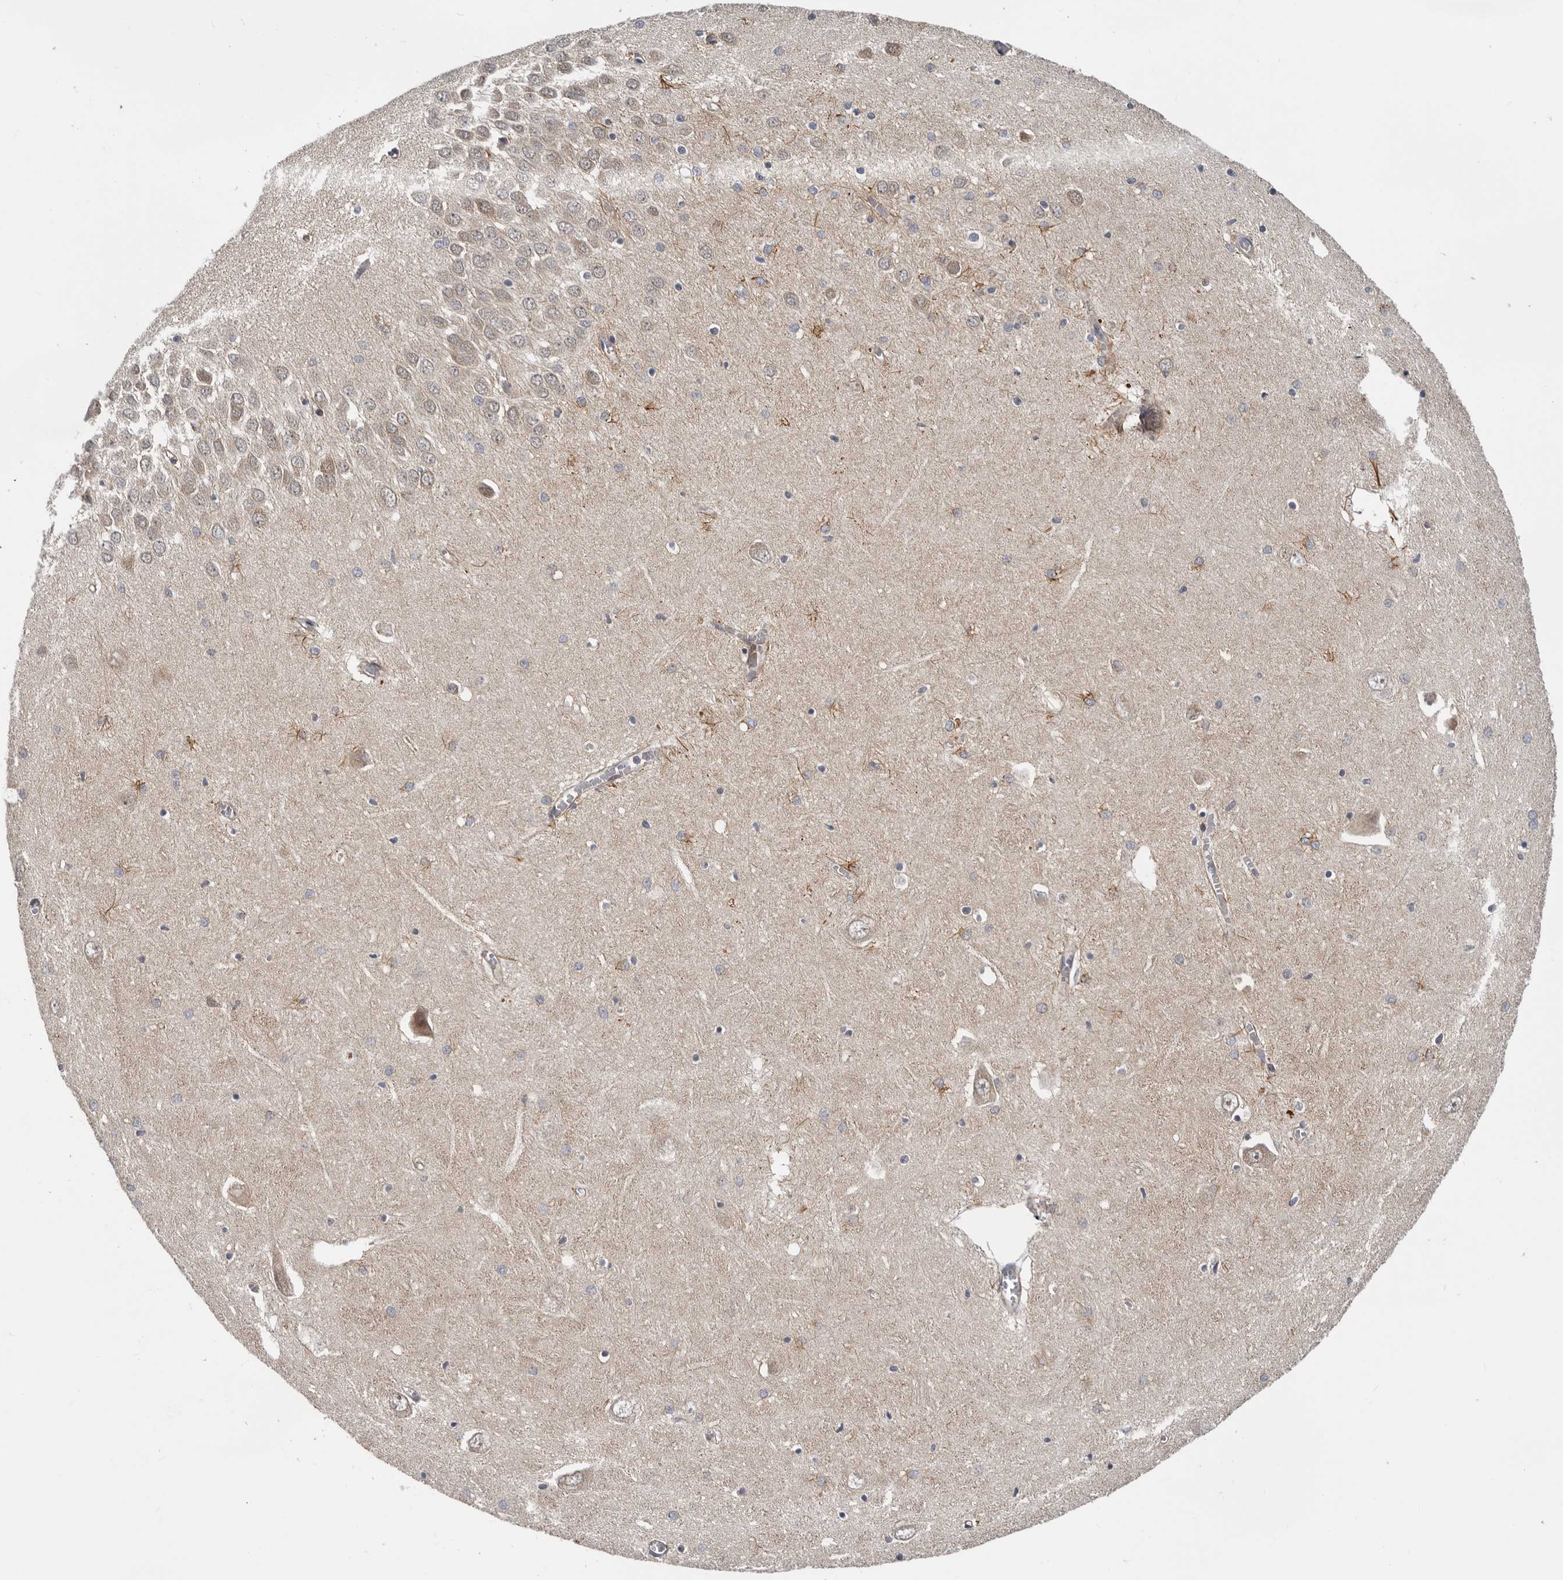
{"staining": {"intensity": "weak", "quantity": "<25%", "location": "nuclear"}, "tissue": "hippocampus", "cell_type": "Glial cells", "image_type": "normal", "snomed": [{"axis": "morphology", "description": "Normal tissue, NOS"}, {"axis": "topography", "description": "Hippocampus"}], "caption": "The immunohistochemistry (IHC) micrograph has no significant positivity in glial cells of hippocampus. The staining is performed using DAB brown chromogen with nuclei counter-stained in using hematoxylin.", "gene": "RNF157", "patient": {"sex": "male", "age": 70}}